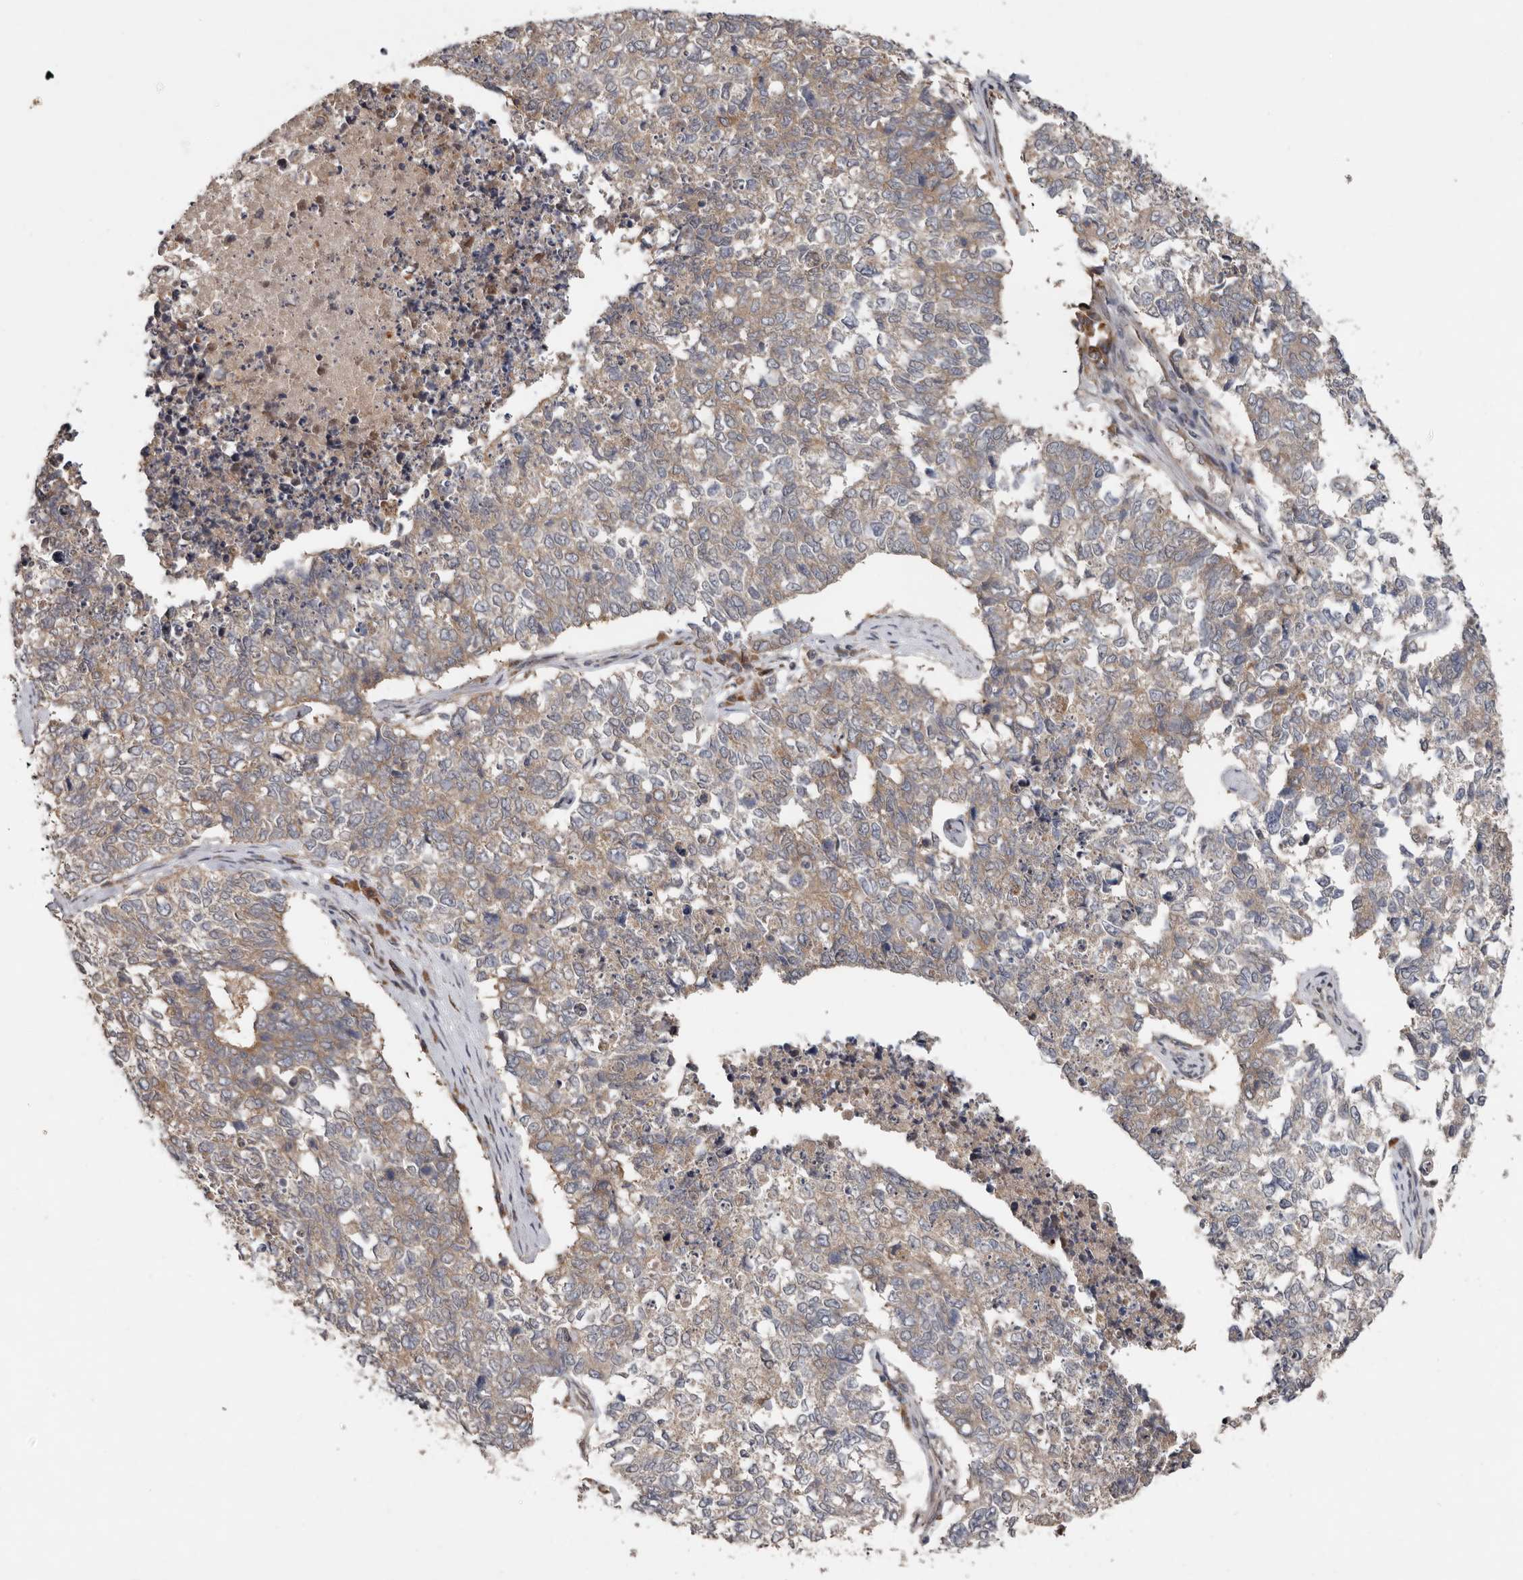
{"staining": {"intensity": "weak", "quantity": ">75%", "location": "cytoplasmic/membranous"}, "tissue": "cervical cancer", "cell_type": "Tumor cells", "image_type": "cancer", "snomed": [{"axis": "morphology", "description": "Squamous cell carcinoma, NOS"}, {"axis": "topography", "description": "Cervix"}], "caption": "About >75% of tumor cells in human cervical cancer reveal weak cytoplasmic/membranous protein positivity as visualized by brown immunohistochemical staining.", "gene": "CHML", "patient": {"sex": "female", "age": 63}}